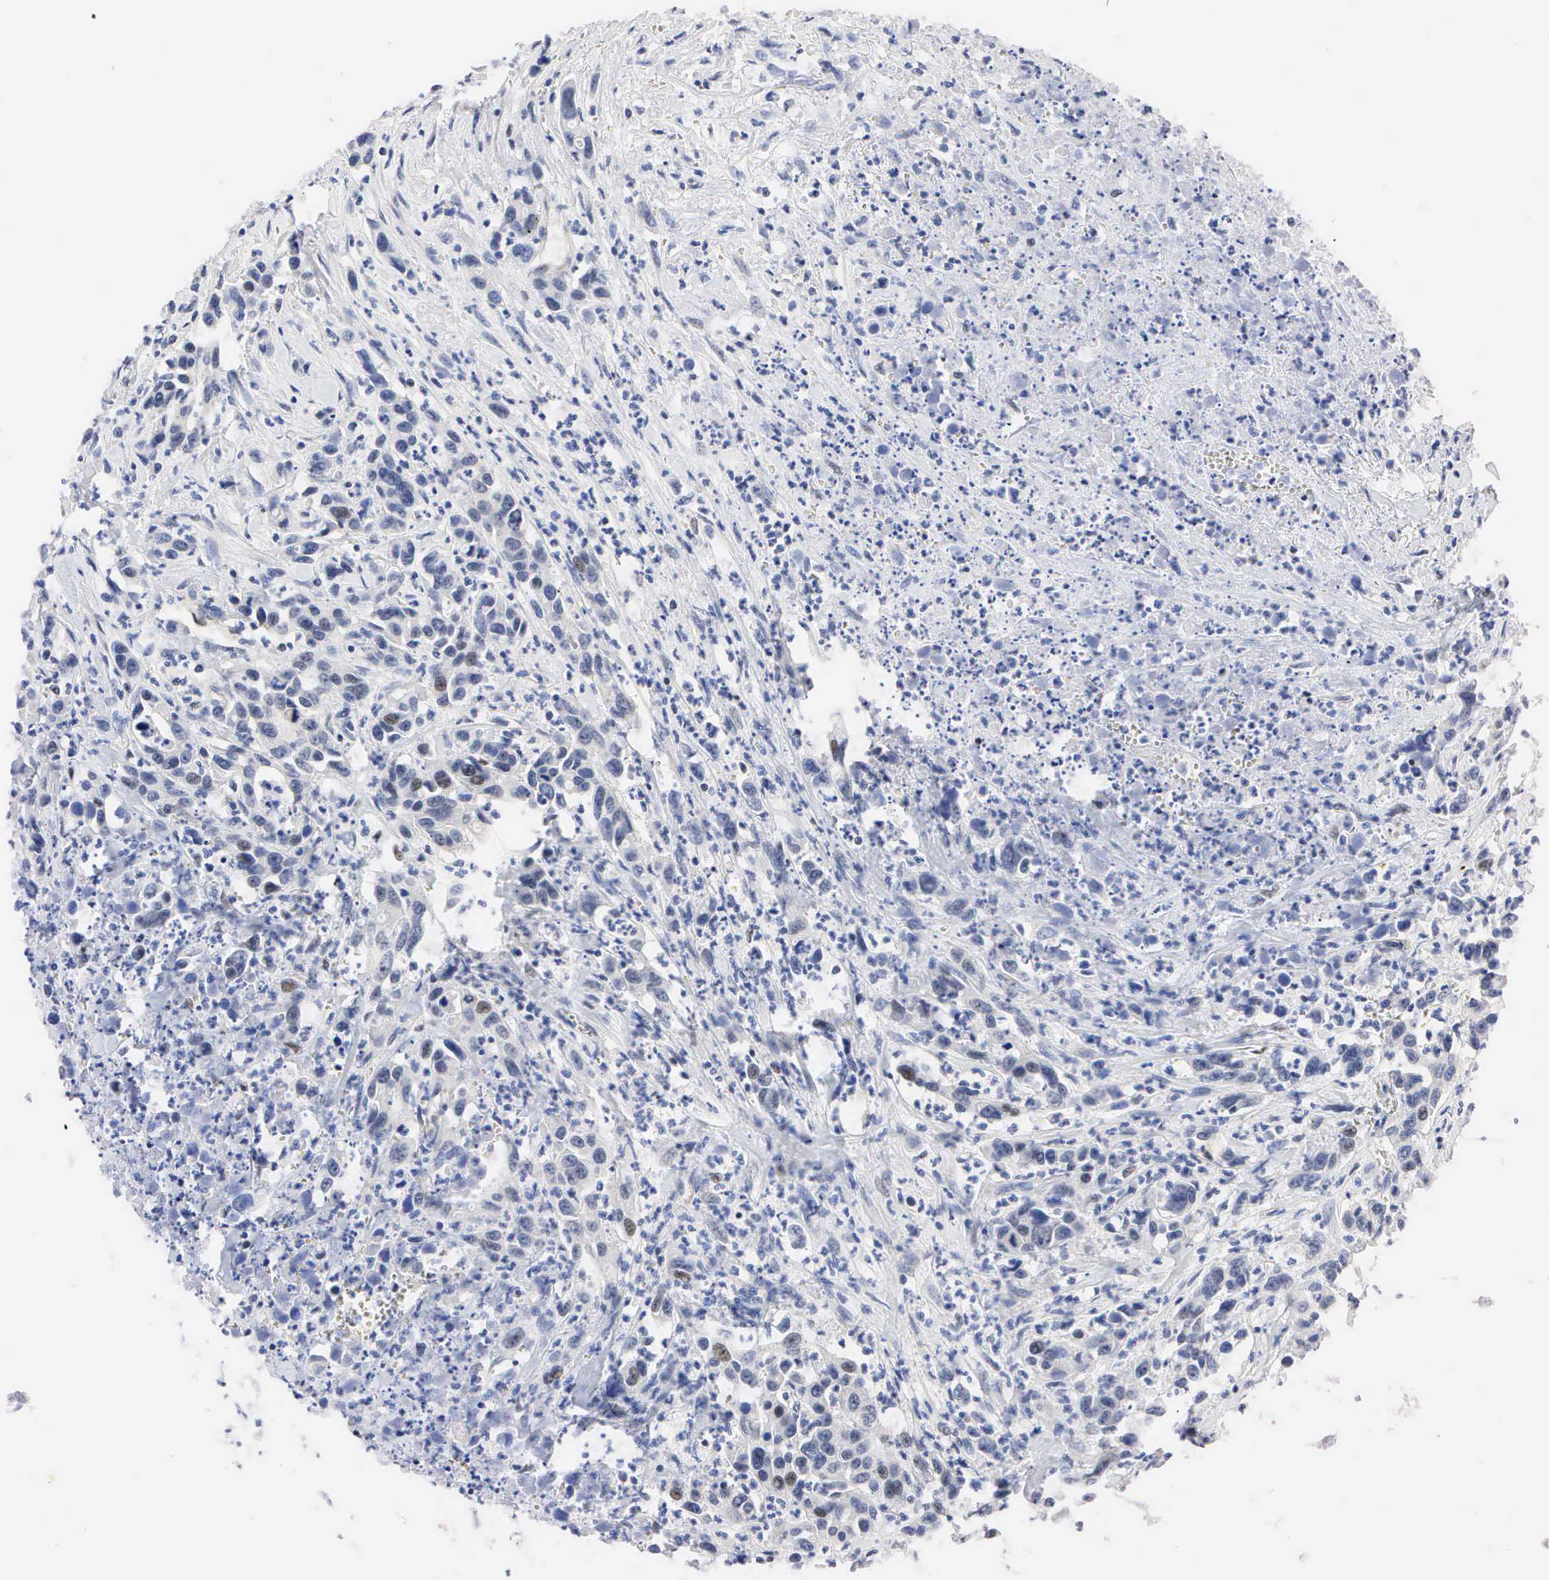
{"staining": {"intensity": "weak", "quantity": "<25%", "location": "nuclear"}, "tissue": "urothelial cancer", "cell_type": "Tumor cells", "image_type": "cancer", "snomed": [{"axis": "morphology", "description": "Urothelial carcinoma, High grade"}, {"axis": "topography", "description": "Urinary bladder"}], "caption": "This is a micrograph of IHC staining of high-grade urothelial carcinoma, which shows no positivity in tumor cells. (DAB (3,3'-diaminobenzidine) immunohistochemistry visualized using brightfield microscopy, high magnification).", "gene": "PGR", "patient": {"sex": "male", "age": 86}}